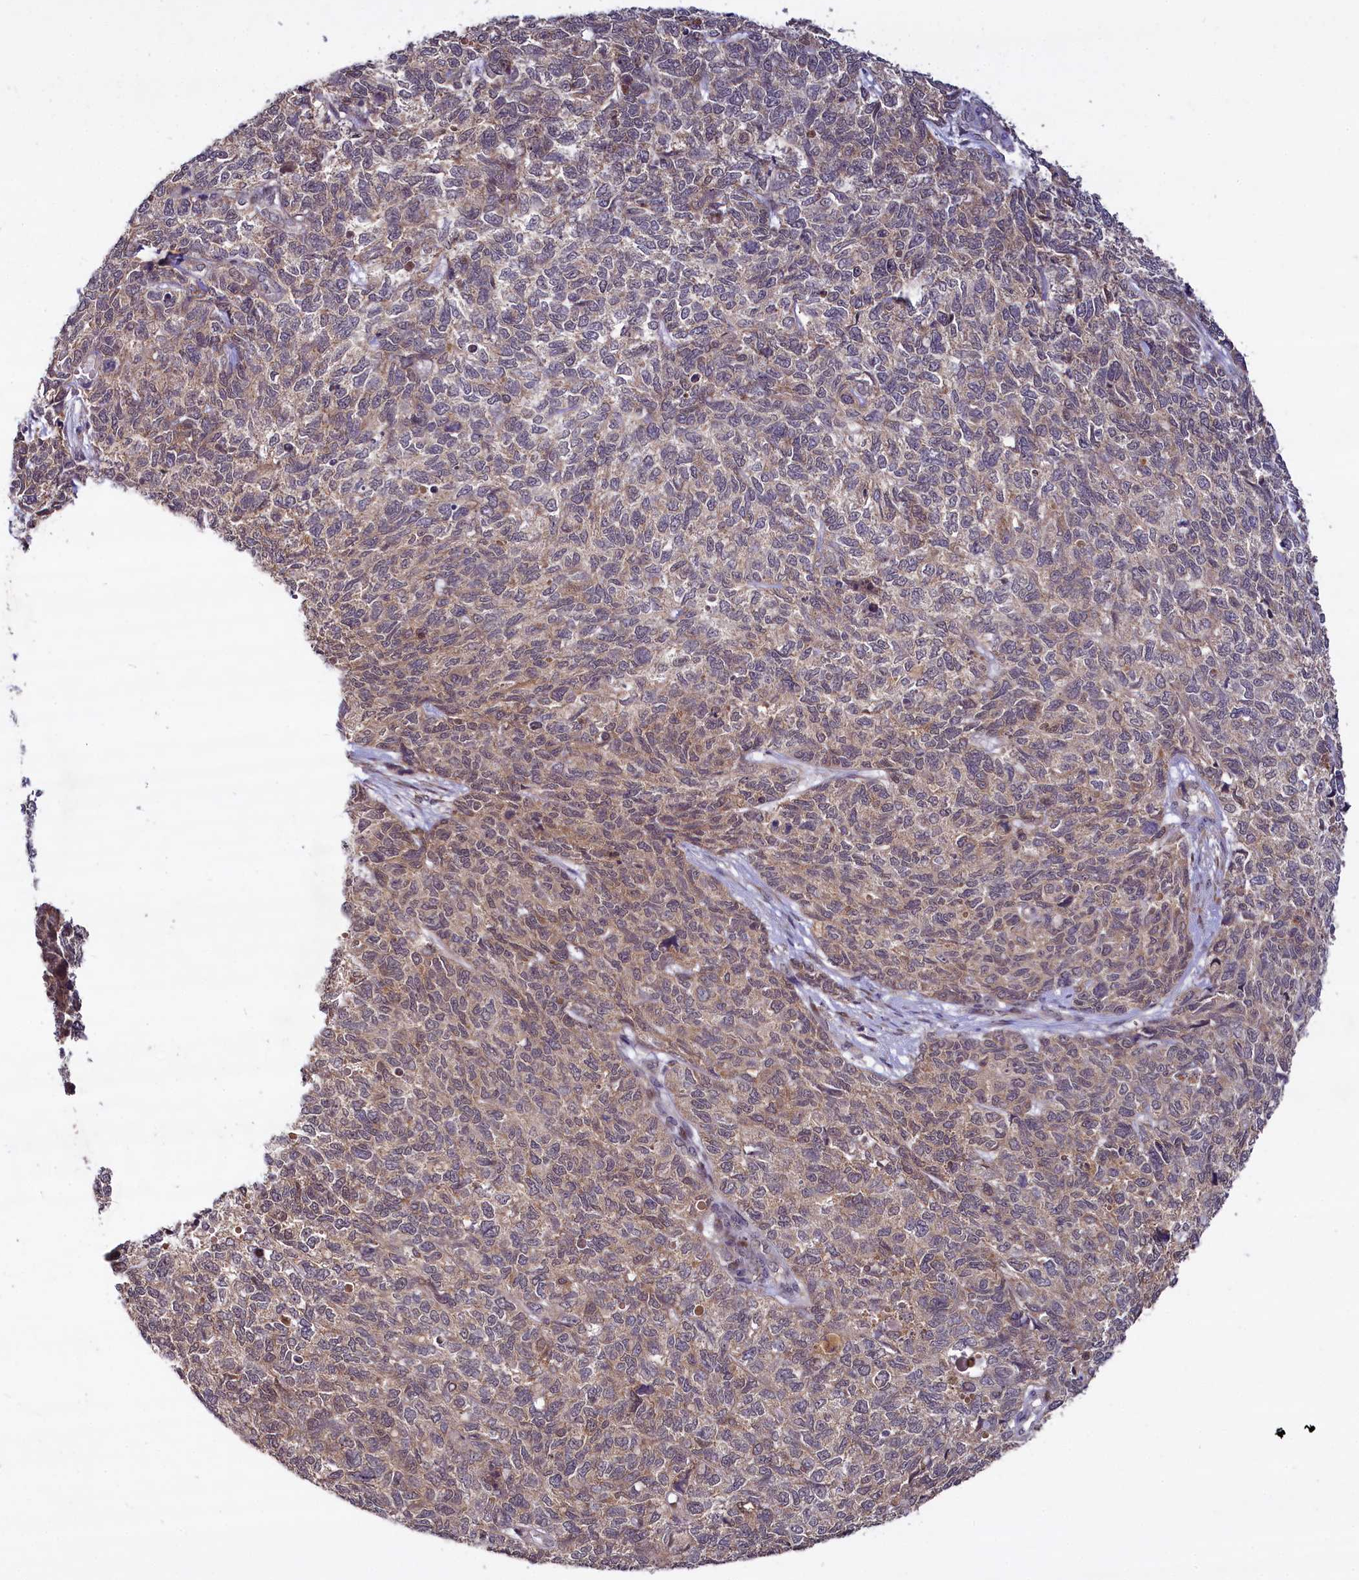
{"staining": {"intensity": "weak", "quantity": "25%-75%", "location": "cytoplasmic/membranous"}, "tissue": "cervical cancer", "cell_type": "Tumor cells", "image_type": "cancer", "snomed": [{"axis": "morphology", "description": "Squamous cell carcinoma, NOS"}, {"axis": "topography", "description": "Cervix"}], "caption": "DAB (3,3'-diaminobenzidine) immunohistochemical staining of cervical squamous cell carcinoma exhibits weak cytoplasmic/membranous protein positivity in approximately 25%-75% of tumor cells.", "gene": "TMEM39A", "patient": {"sex": "female", "age": 63}}